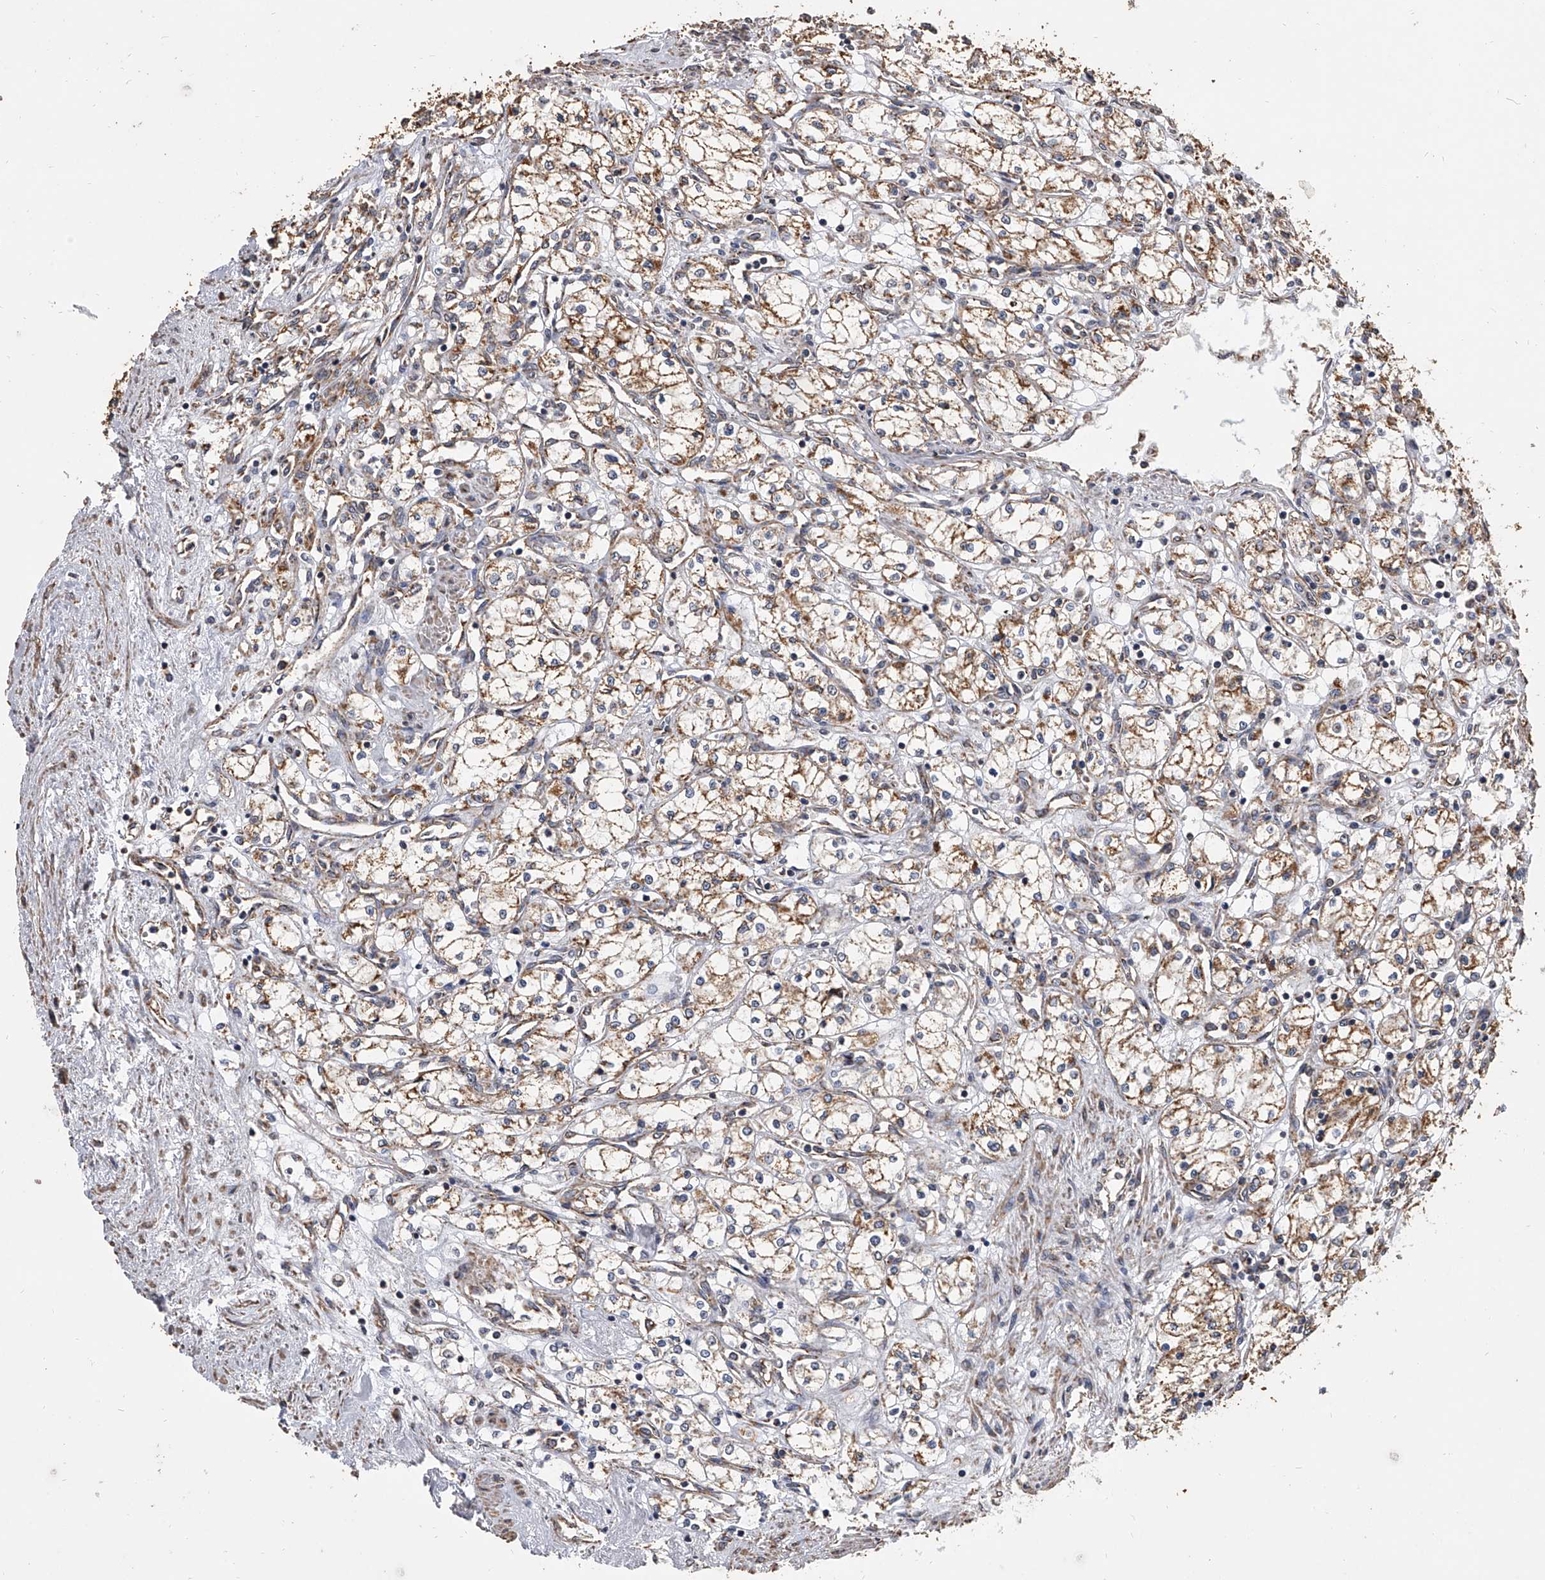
{"staining": {"intensity": "moderate", "quantity": ">75%", "location": "cytoplasmic/membranous"}, "tissue": "renal cancer", "cell_type": "Tumor cells", "image_type": "cancer", "snomed": [{"axis": "morphology", "description": "Adenocarcinoma, NOS"}, {"axis": "topography", "description": "Kidney"}], "caption": "Human renal cancer (adenocarcinoma) stained with a brown dye demonstrates moderate cytoplasmic/membranous positive staining in about >75% of tumor cells.", "gene": "MRPL28", "patient": {"sex": "male", "age": 59}}